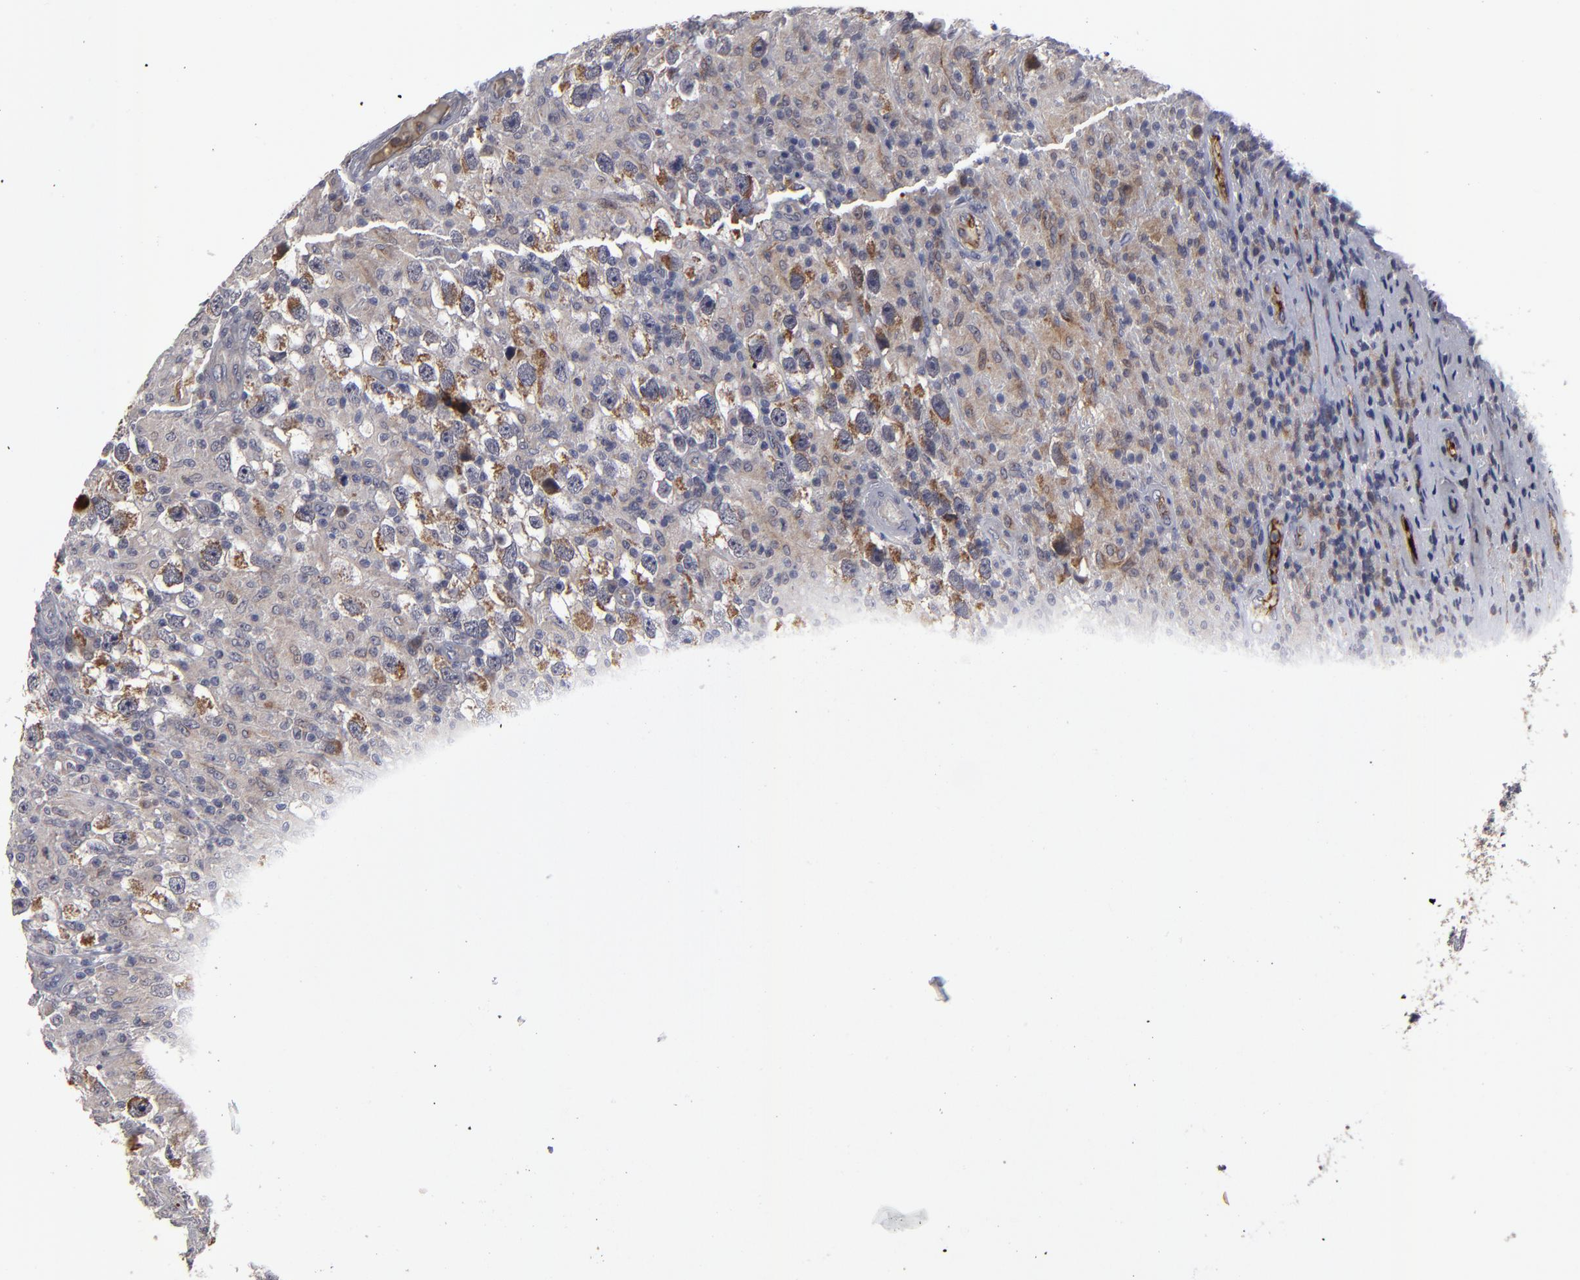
{"staining": {"intensity": "moderate", "quantity": "25%-75%", "location": "cytoplasmic/membranous"}, "tissue": "testis cancer", "cell_type": "Tumor cells", "image_type": "cancer", "snomed": [{"axis": "morphology", "description": "Seminoma, NOS"}, {"axis": "topography", "description": "Testis"}], "caption": "Immunohistochemical staining of testis cancer (seminoma) shows medium levels of moderate cytoplasmic/membranous expression in about 25%-75% of tumor cells.", "gene": "EXD2", "patient": {"sex": "male", "age": 34}}